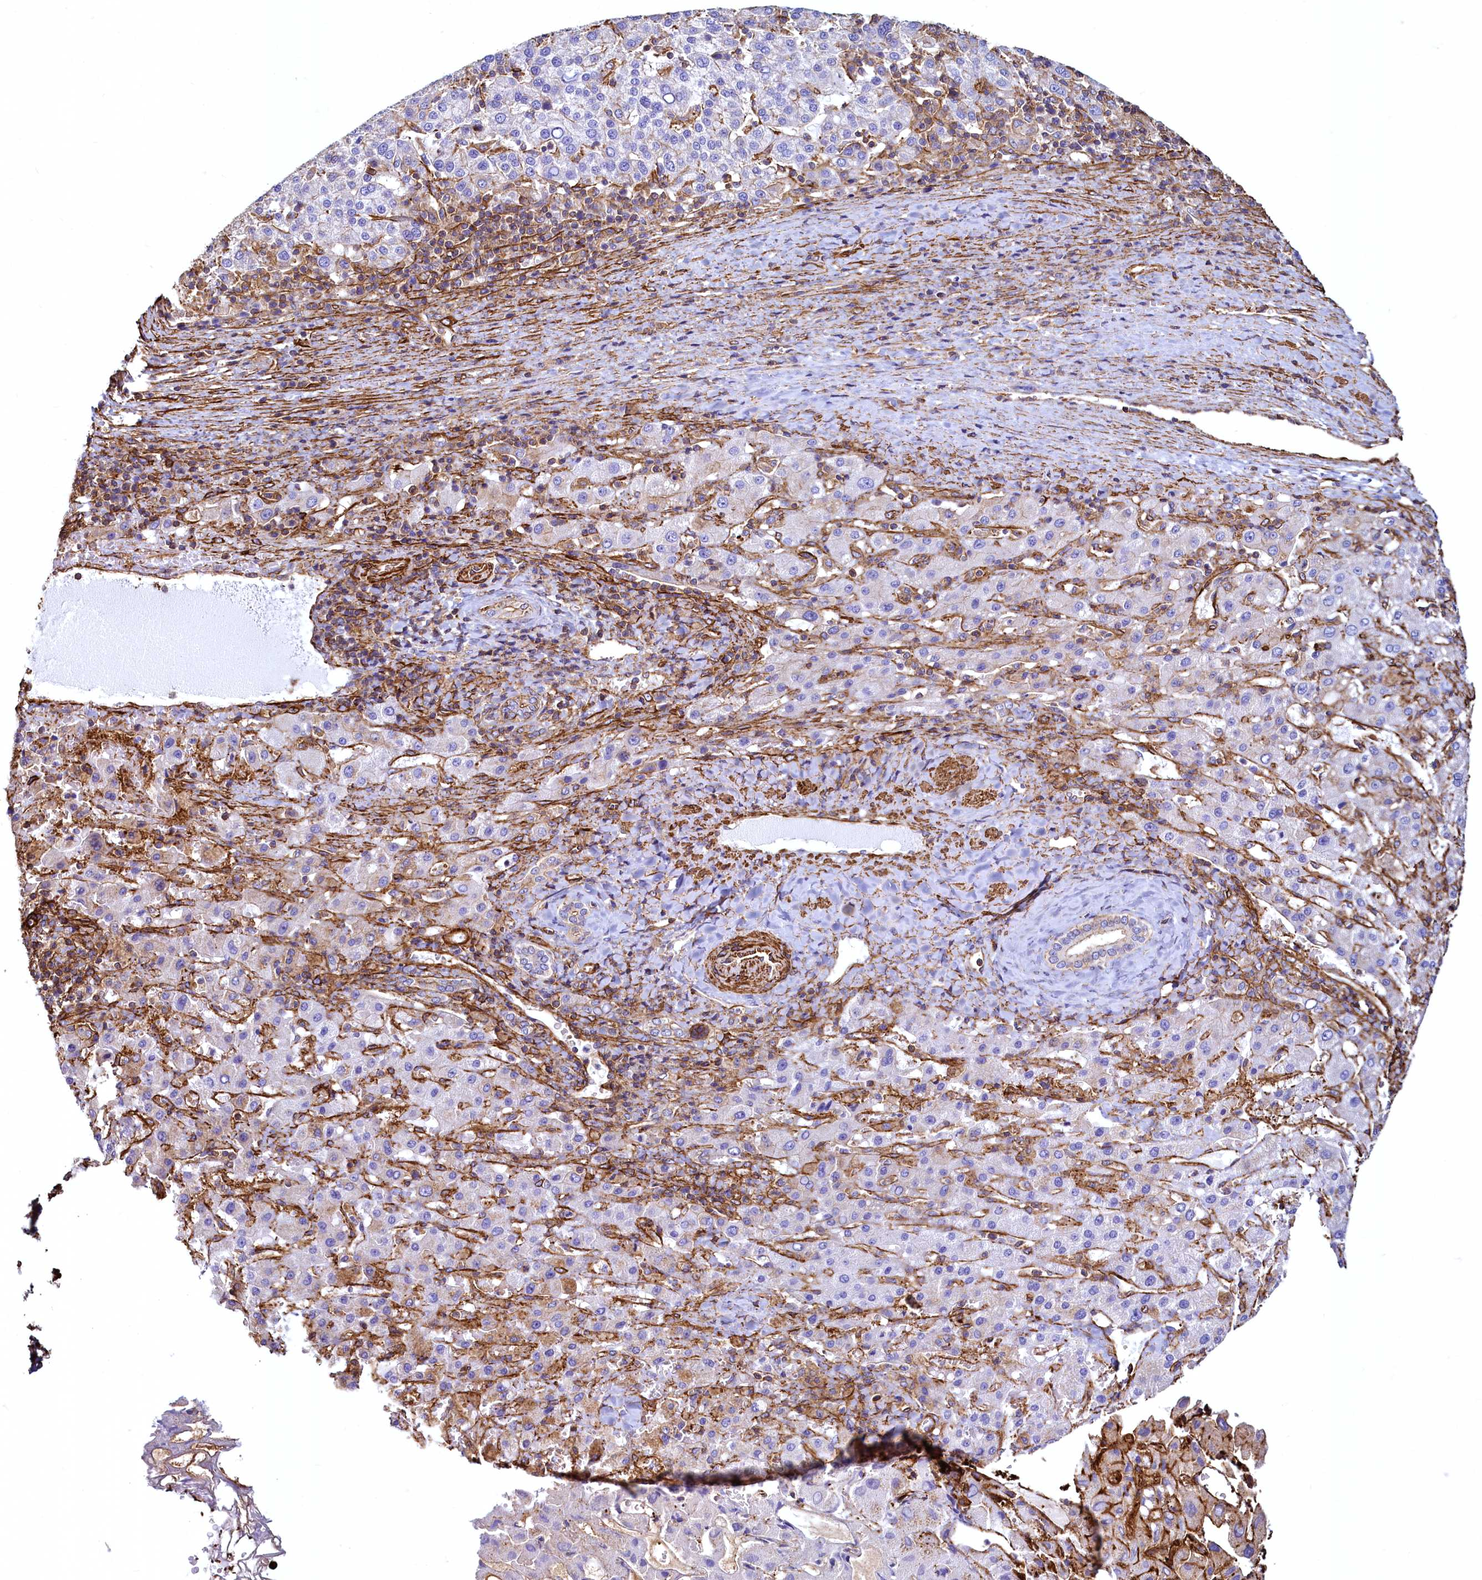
{"staining": {"intensity": "negative", "quantity": "none", "location": "none"}, "tissue": "liver cancer", "cell_type": "Tumor cells", "image_type": "cancer", "snomed": [{"axis": "morphology", "description": "Carcinoma, Hepatocellular, NOS"}, {"axis": "topography", "description": "Liver"}], "caption": "This micrograph is of hepatocellular carcinoma (liver) stained with immunohistochemistry to label a protein in brown with the nuclei are counter-stained blue. There is no staining in tumor cells. (Immunohistochemistry, brightfield microscopy, high magnification).", "gene": "THBS1", "patient": {"sex": "female", "age": 58}}